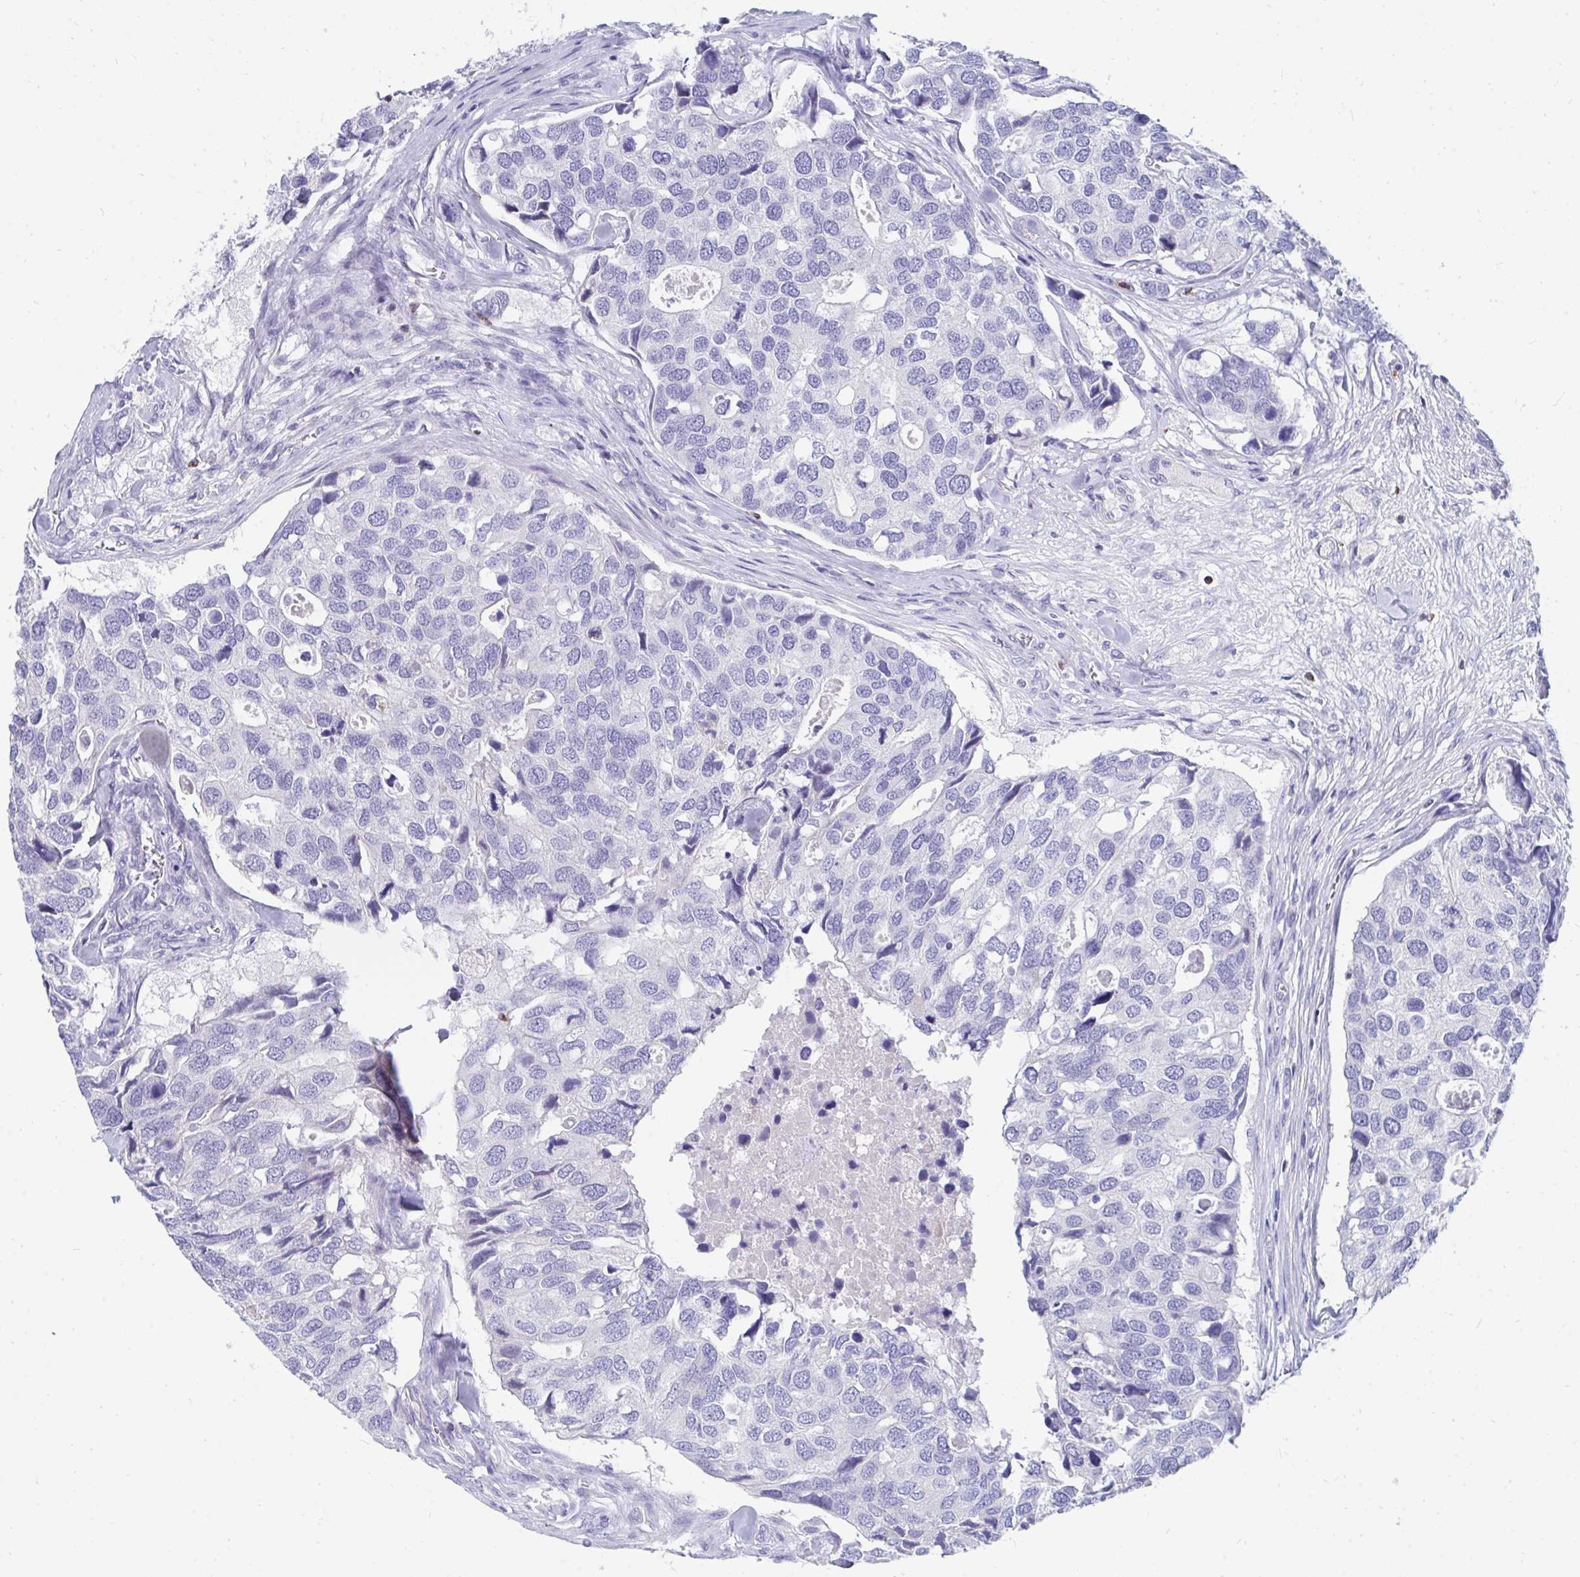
{"staining": {"intensity": "negative", "quantity": "none", "location": "none"}, "tissue": "breast cancer", "cell_type": "Tumor cells", "image_type": "cancer", "snomed": [{"axis": "morphology", "description": "Duct carcinoma"}, {"axis": "topography", "description": "Breast"}], "caption": "Tumor cells show no significant protein positivity in breast cancer.", "gene": "CD7", "patient": {"sex": "female", "age": 83}}